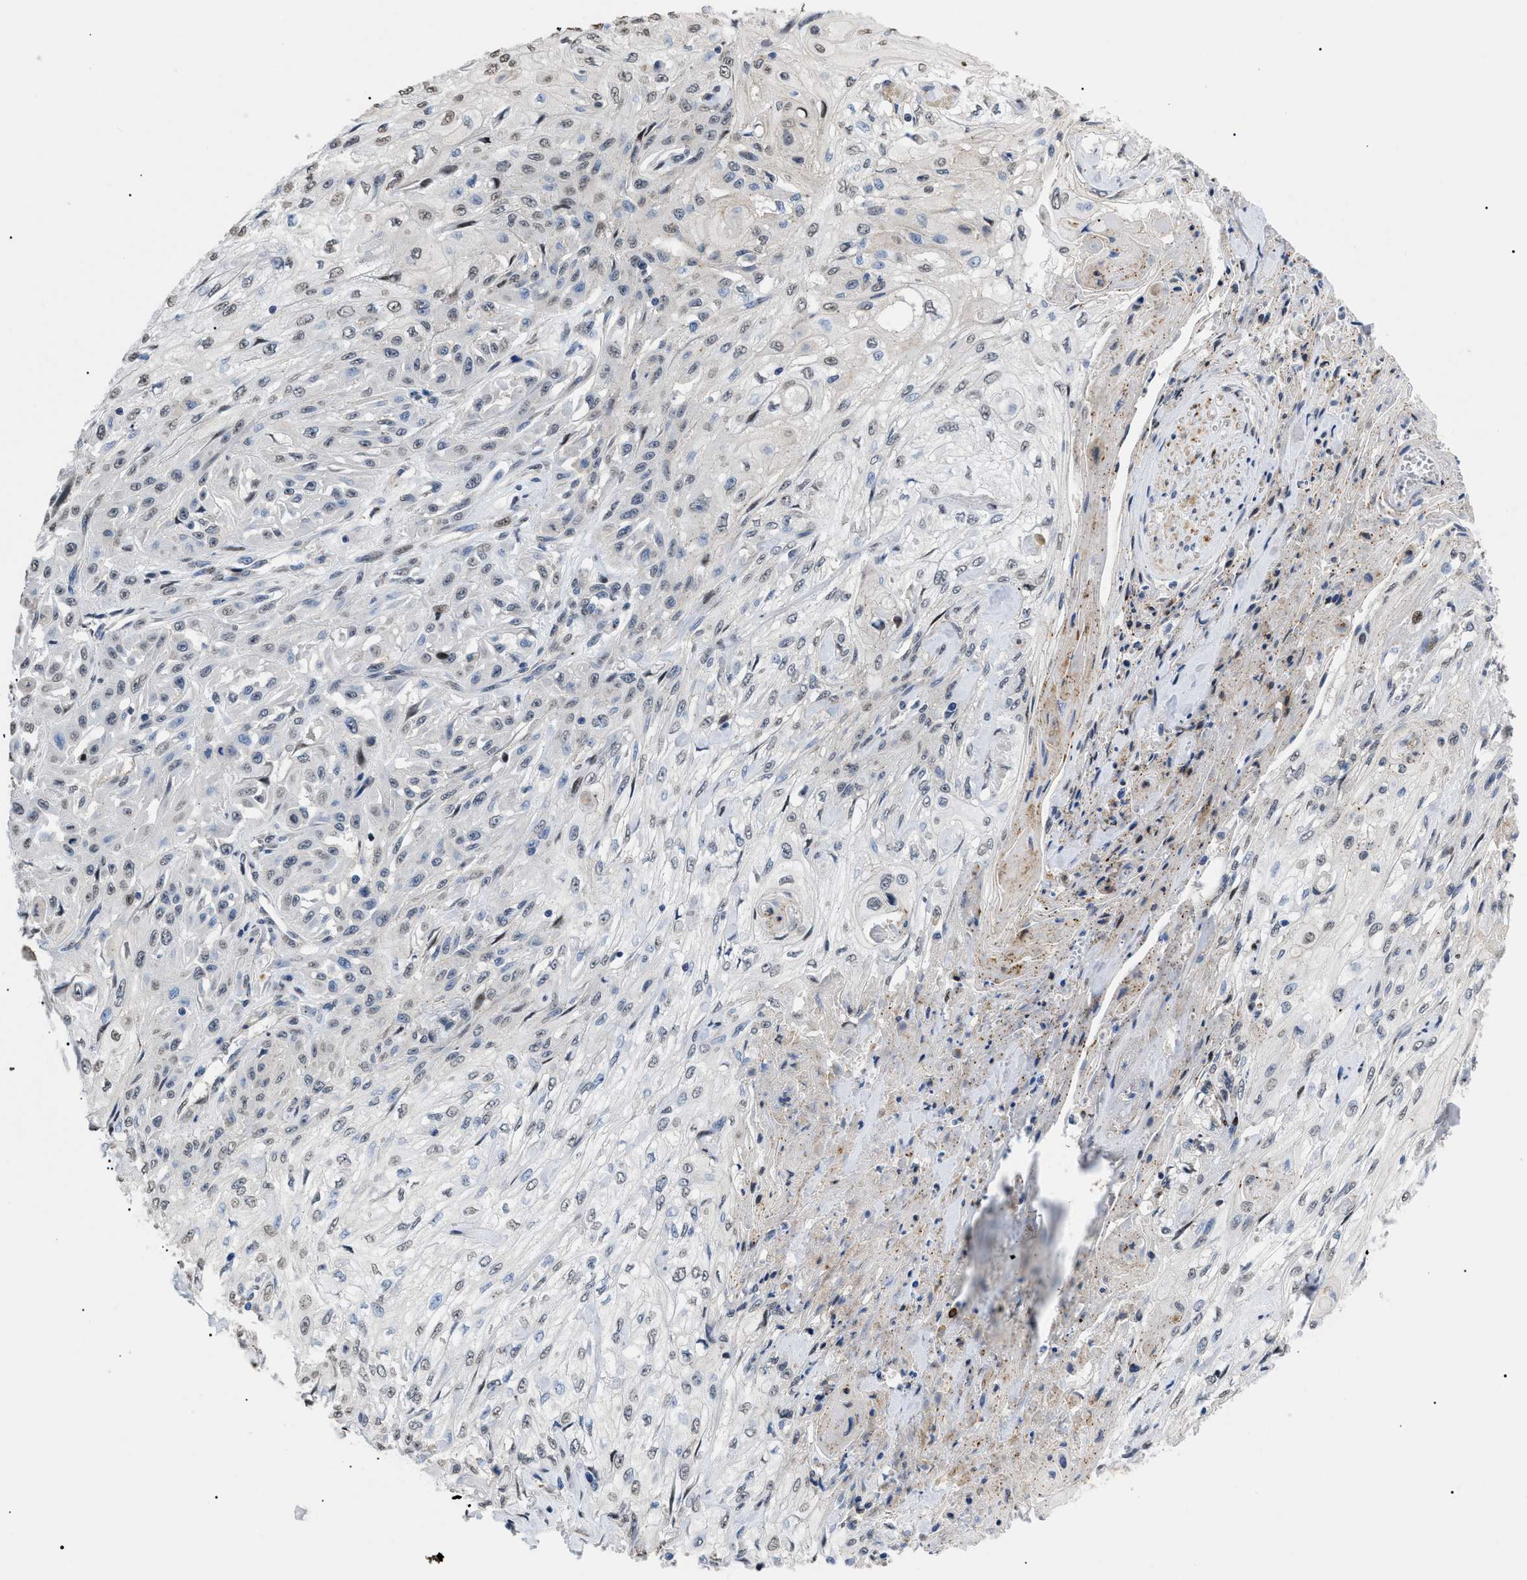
{"staining": {"intensity": "weak", "quantity": "<25%", "location": "nuclear"}, "tissue": "skin cancer", "cell_type": "Tumor cells", "image_type": "cancer", "snomed": [{"axis": "morphology", "description": "Squamous cell carcinoma, NOS"}, {"axis": "morphology", "description": "Squamous cell carcinoma, metastatic, NOS"}, {"axis": "topography", "description": "Skin"}, {"axis": "topography", "description": "Lymph node"}], "caption": "DAB immunohistochemical staining of human metastatic squamous cell carcinoma (skin) demonstrates no significant expression in tumor cells.", "gene": "SFXN5", "patient": {"sex": "male", "age": 75}}